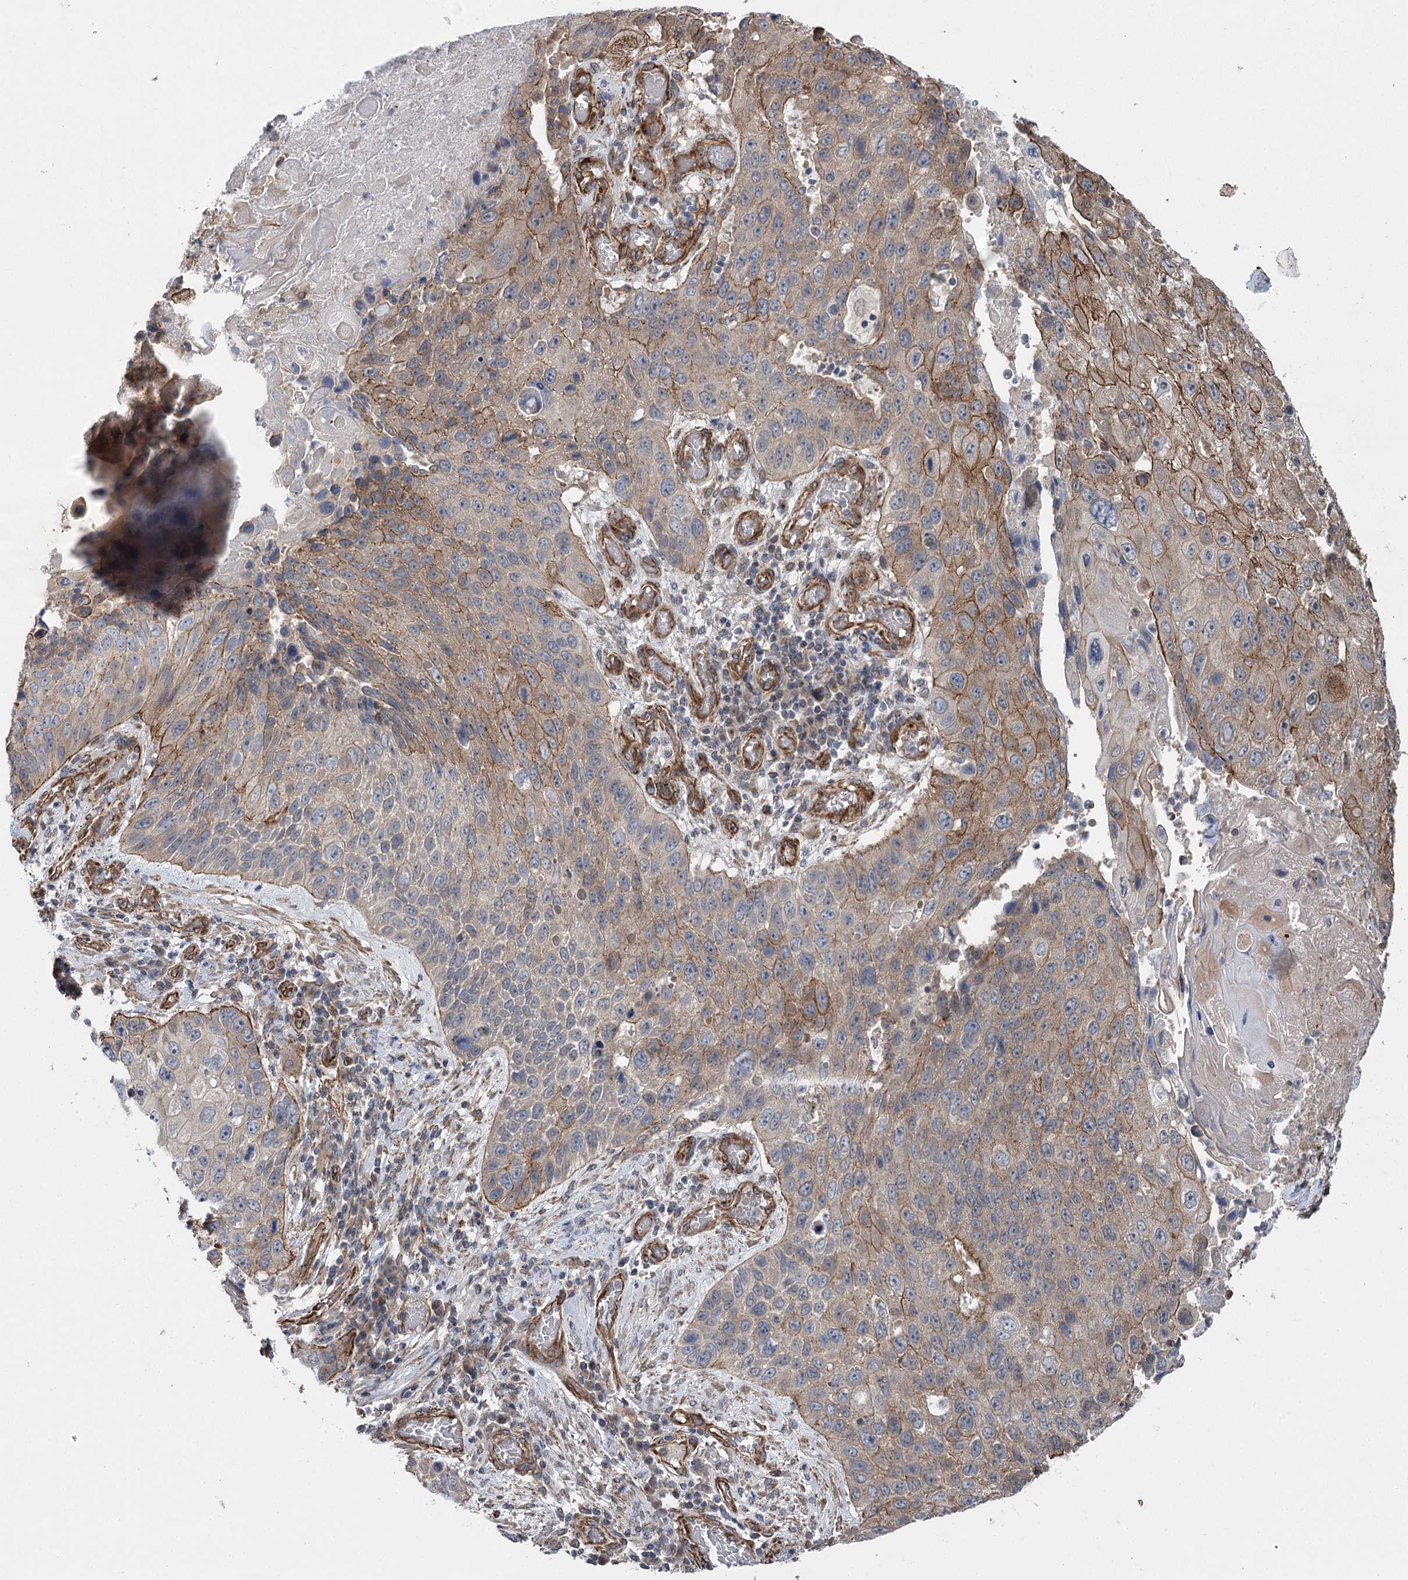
{"staining": {"intensity": "moderate", "quantity": "25%-75%", "location": "cytoplasmic/membranous"}, "tissue": "lung cancer", "cell_type": "Tumor cells", "image_type": "cancer", "snomed": [{"axis": "morphology", "description": "Squamous cell carcinoma, NOS"}, {"axis": "topography", "description": "Lung"}], "caption": "DAB immunohistochemical staining of human lung cancer (squamous cell carcinoma) demonstrates moderate cytoplasmic/membranous protein positivity in about 25%-75% of tumor cells. The protein of interest is shown in brown color, while the nuclei are stained blue.", "gene": "RWDD4", "patient": {"sex": "male", "age": 61}}